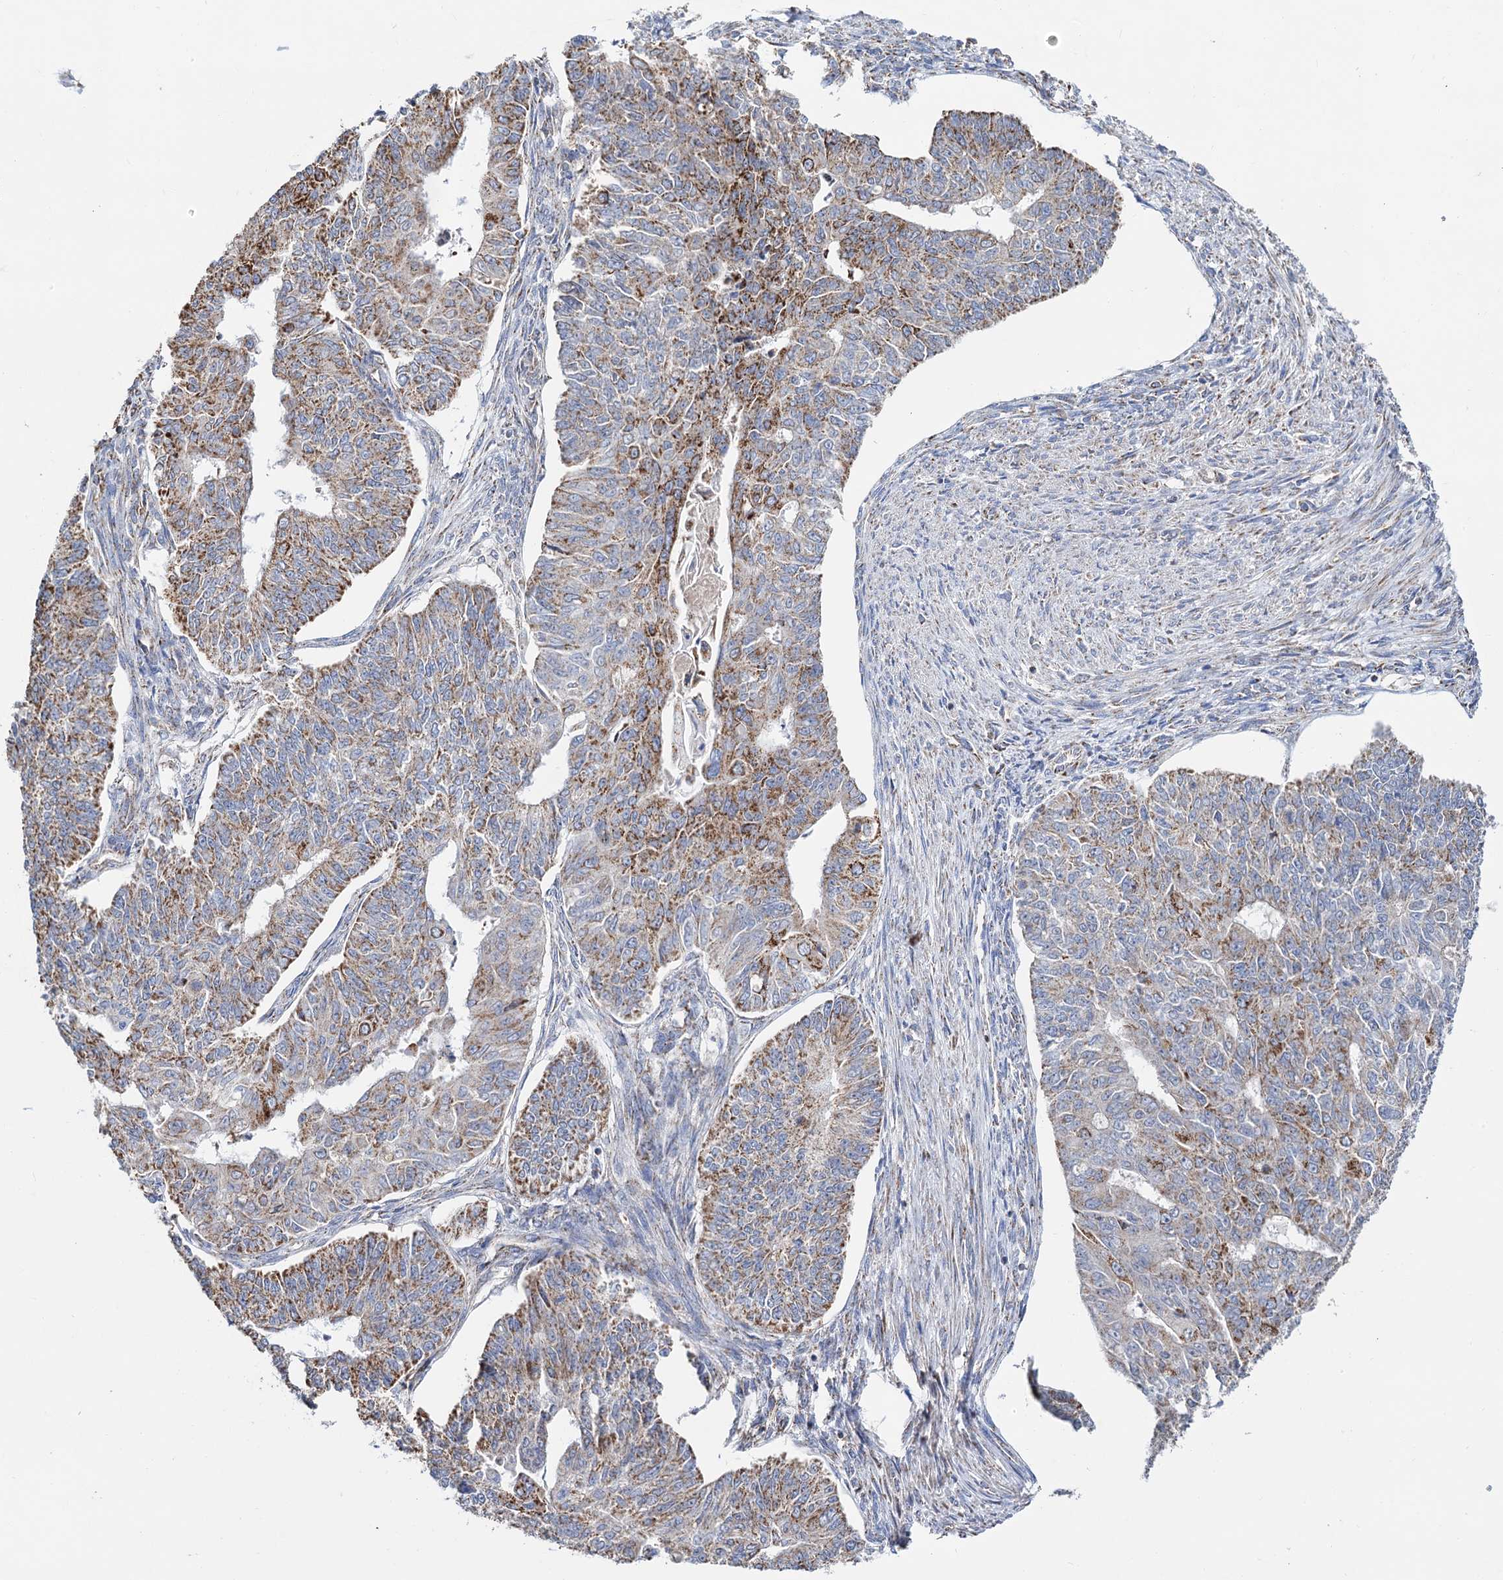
{"staining": {"intensity": "moderate", "quantity": ">75%", "location": "cytoplasmic/membranous"}, "tissue": "endometrial cancer", "cell_type": "Tumor cells", "image_type": "cancer", "snomed": [{"axis": "morphology", "description": "Adenocarcinoma, NOS"}, {"axis": "topography", "description": "Endometrium"}], "caption": "High-power microscopy captured an immunohistochemistry histopathology image of endometrial cancer, revealing moderate cytoplasmic/membranous staining in about >75% of tumor cells.", "gene": "C2CD3", "patient": {"sex": "female", "age": 32}}